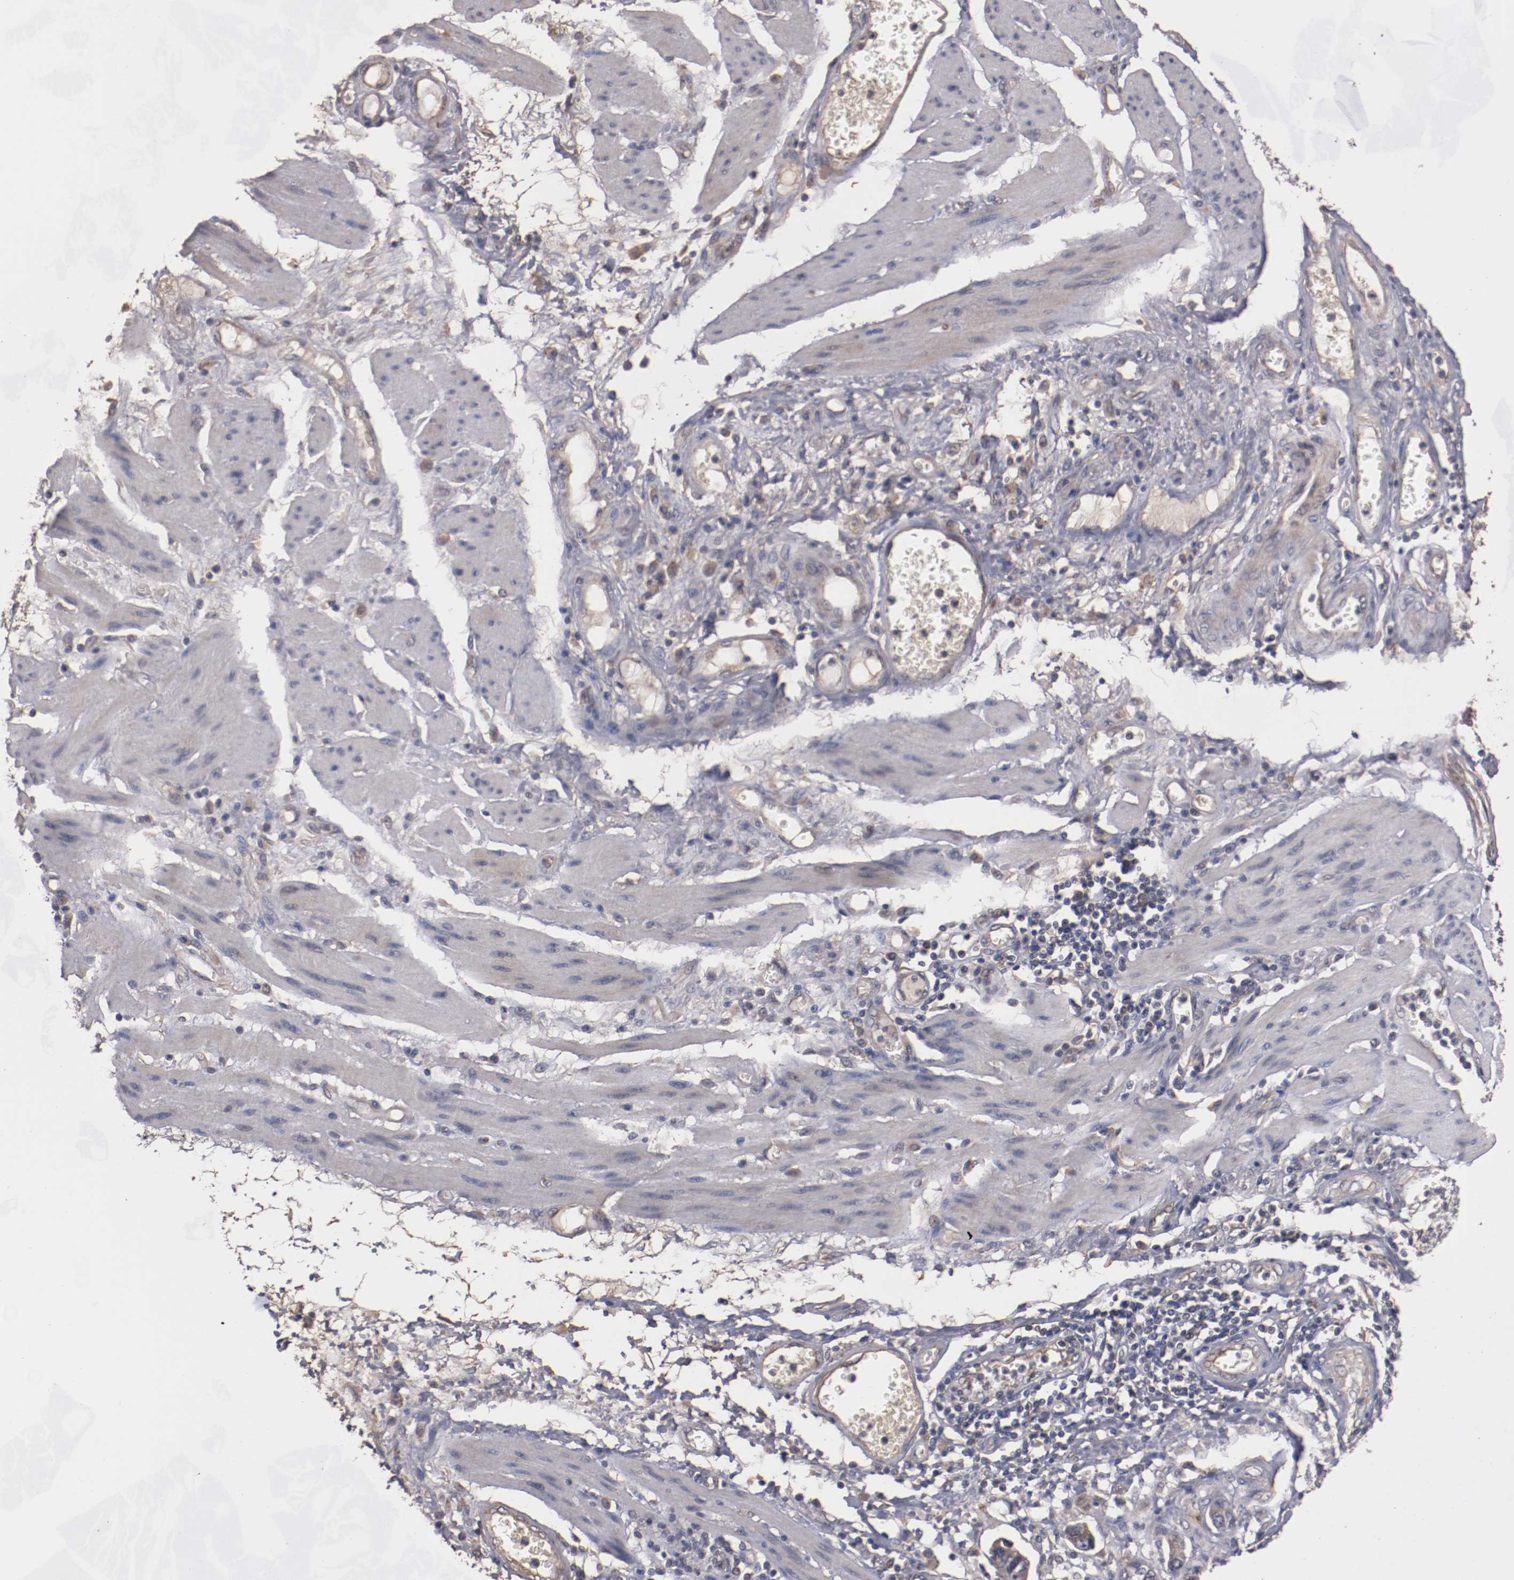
{"staining": {"intensity": "weak", "quantity": ">75%", "location": "cytoplasmic/membranous"}, "tissue": "stomach cancer", "cell_type": "Tumor cells", "image_type": "cancer", "snomed": [{"axis": "morphology", "description": "Adenocarcinoma, NOS"}, {"axis": "topography", "description": "Pancreas"}, {"axis": "topography", "description": "Stomach, upper"}], "caption": "Adenocarcinoma (stomach) was stained to show a protein in brown. There is low levels of weak cytoplasmic/membranous positivity in approximately >75% of tumor cells. (IHC, brightfield microscopy, high magnification).", "gene": "DIPK2B", "patient": {"sex": "male", "age": 77}}